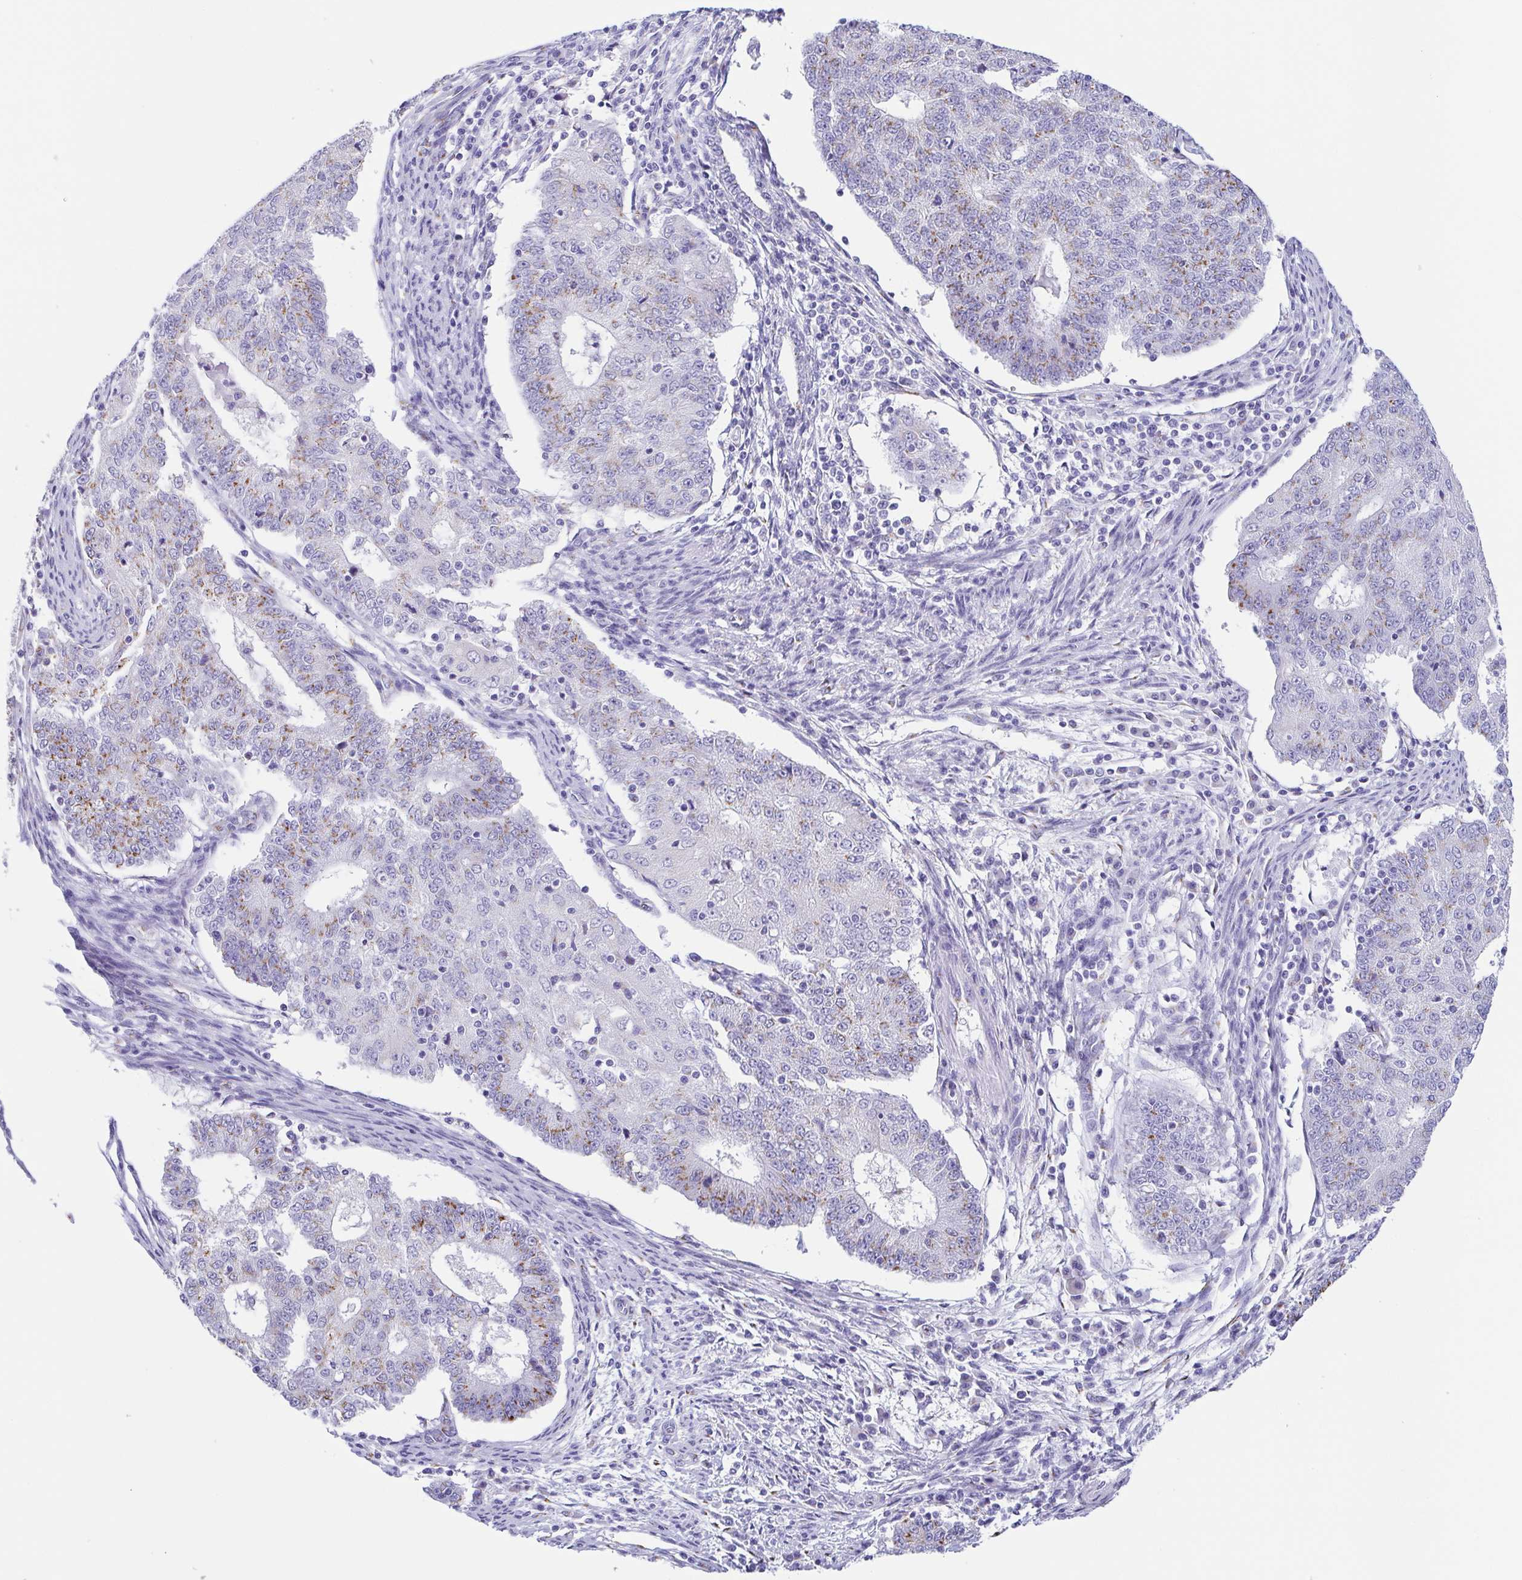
{"staining": {"intensity": "moderate", "quantity": "<25%", "location": "cytoplasmic/membranous"}, "tissue": "endometrial cancer", "cell_type": "Tumor cells", "image_type": "cancer", "snomed": [{"axis": "morphology", "description": "Adenocarcinoma, NOS"}, {"axis": "topography", "description": "Endometrium"}], "caption": "High-magnification brightfield microscopy of adenocarcinoma (endometrial) stained with DAB (3,3'-diaminobenzidine) (brown) and counterstained with hematoxylin (blue). tumor cells exhibit moderate cytoplasmic/membranous staining is identified in about<25% of cells.", "gene": "SULT1B1", "patient": {"sex": "female", "age": 56}}